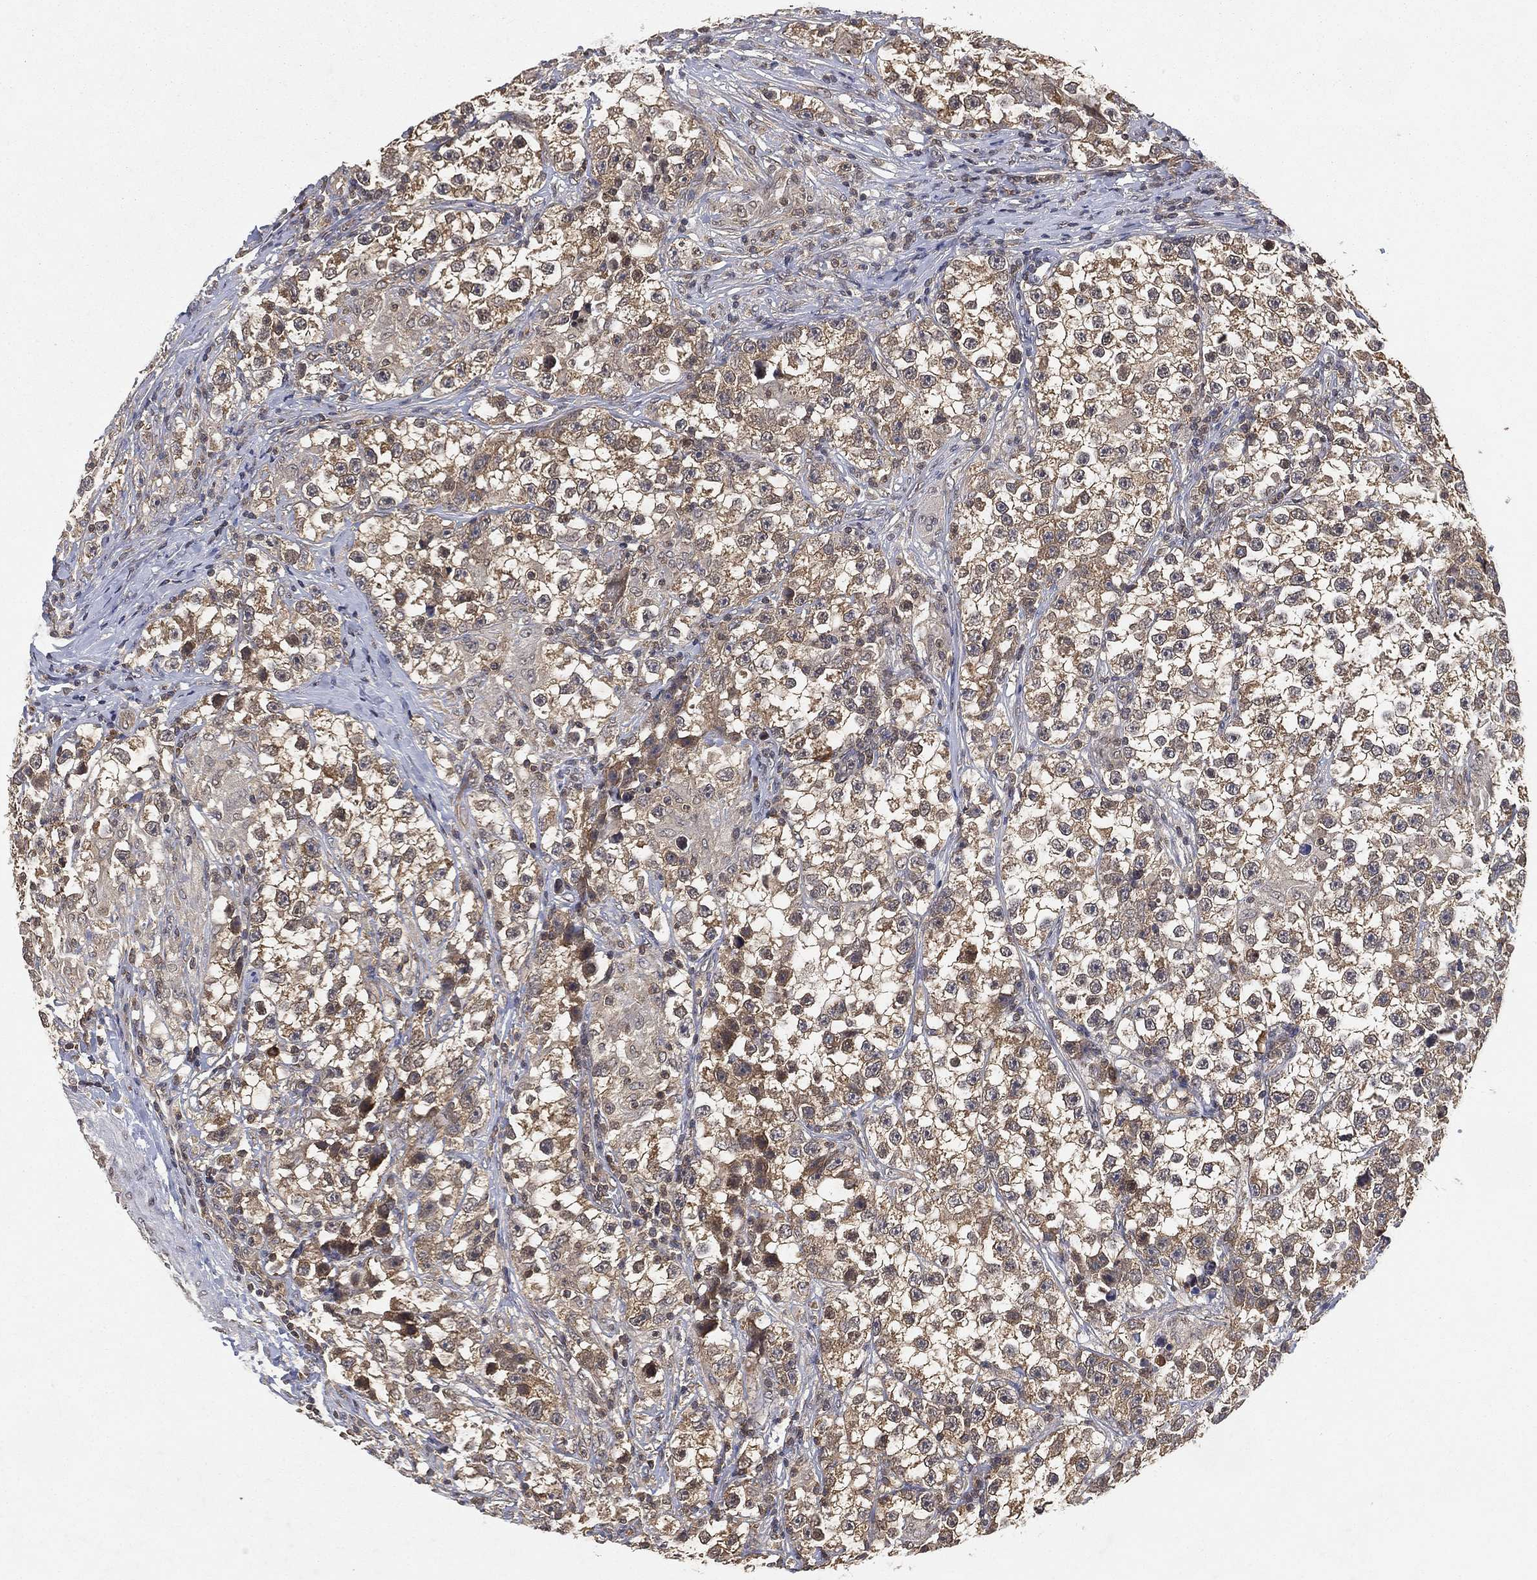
{"staining": {"intensity": "moderate", "quantity": "25%-75%", "location": "cytoplasmic/membranous"}, "tissue": "testis cancer", "cell_type": "Tumor cells", "image_type": "cancer", "snomed": [{"axis": "morphology", "description": "Seminoma, NOS"}, {"axis": "topography", "description": "Testis"}], "caption": "An immunohistochemistry photomicrograph of tumor tissue is shown. Protein staining in brown shows moderate cytoplasmic/membranous positivity in testis cancer (seminoma) within tumor cells.", "gene": "UBA5", "patient": {"sex": "male", "age": 46}}